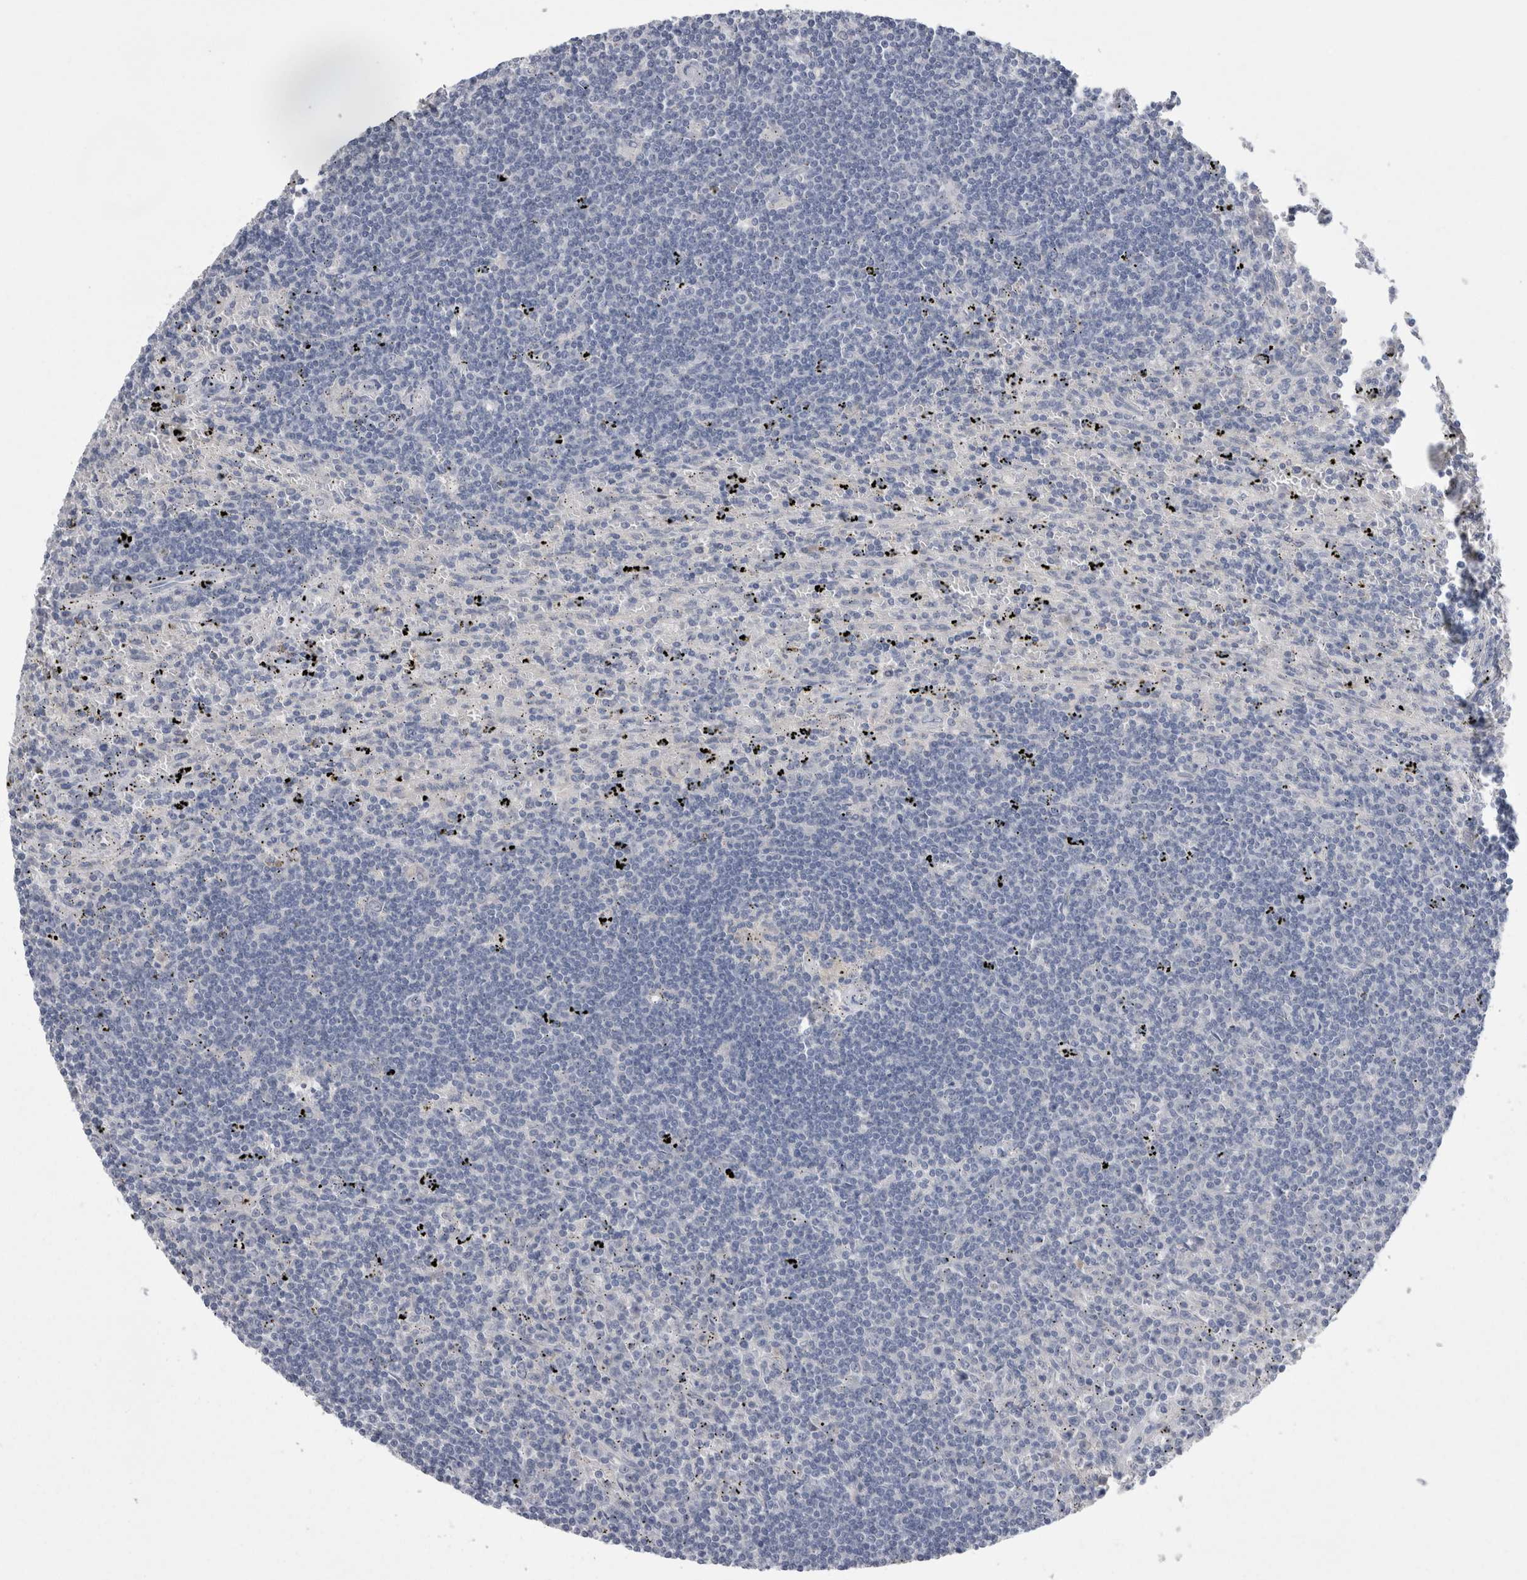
{"staining": {"intensity": "negative", "quantity": "none", "location": "none"}, "tissue": "lymphoma", "cell_type": "Tumor cells", "image_type": "cancer", "snomed": [{"axis": "morphology", "description": "Malignant lymphoma, non-Hodgkin's type, Low grade"}, {"axis": "topography", "description": "Spleen"}], "caption": "This image is of lymphoma stained with immunohistochemistry to label a protein in brown with the nuclei are counter-stained blue. There is no staining in tumor cells.", "gene": "REG1A", "patient": {"sex": "male", "age": 76}}